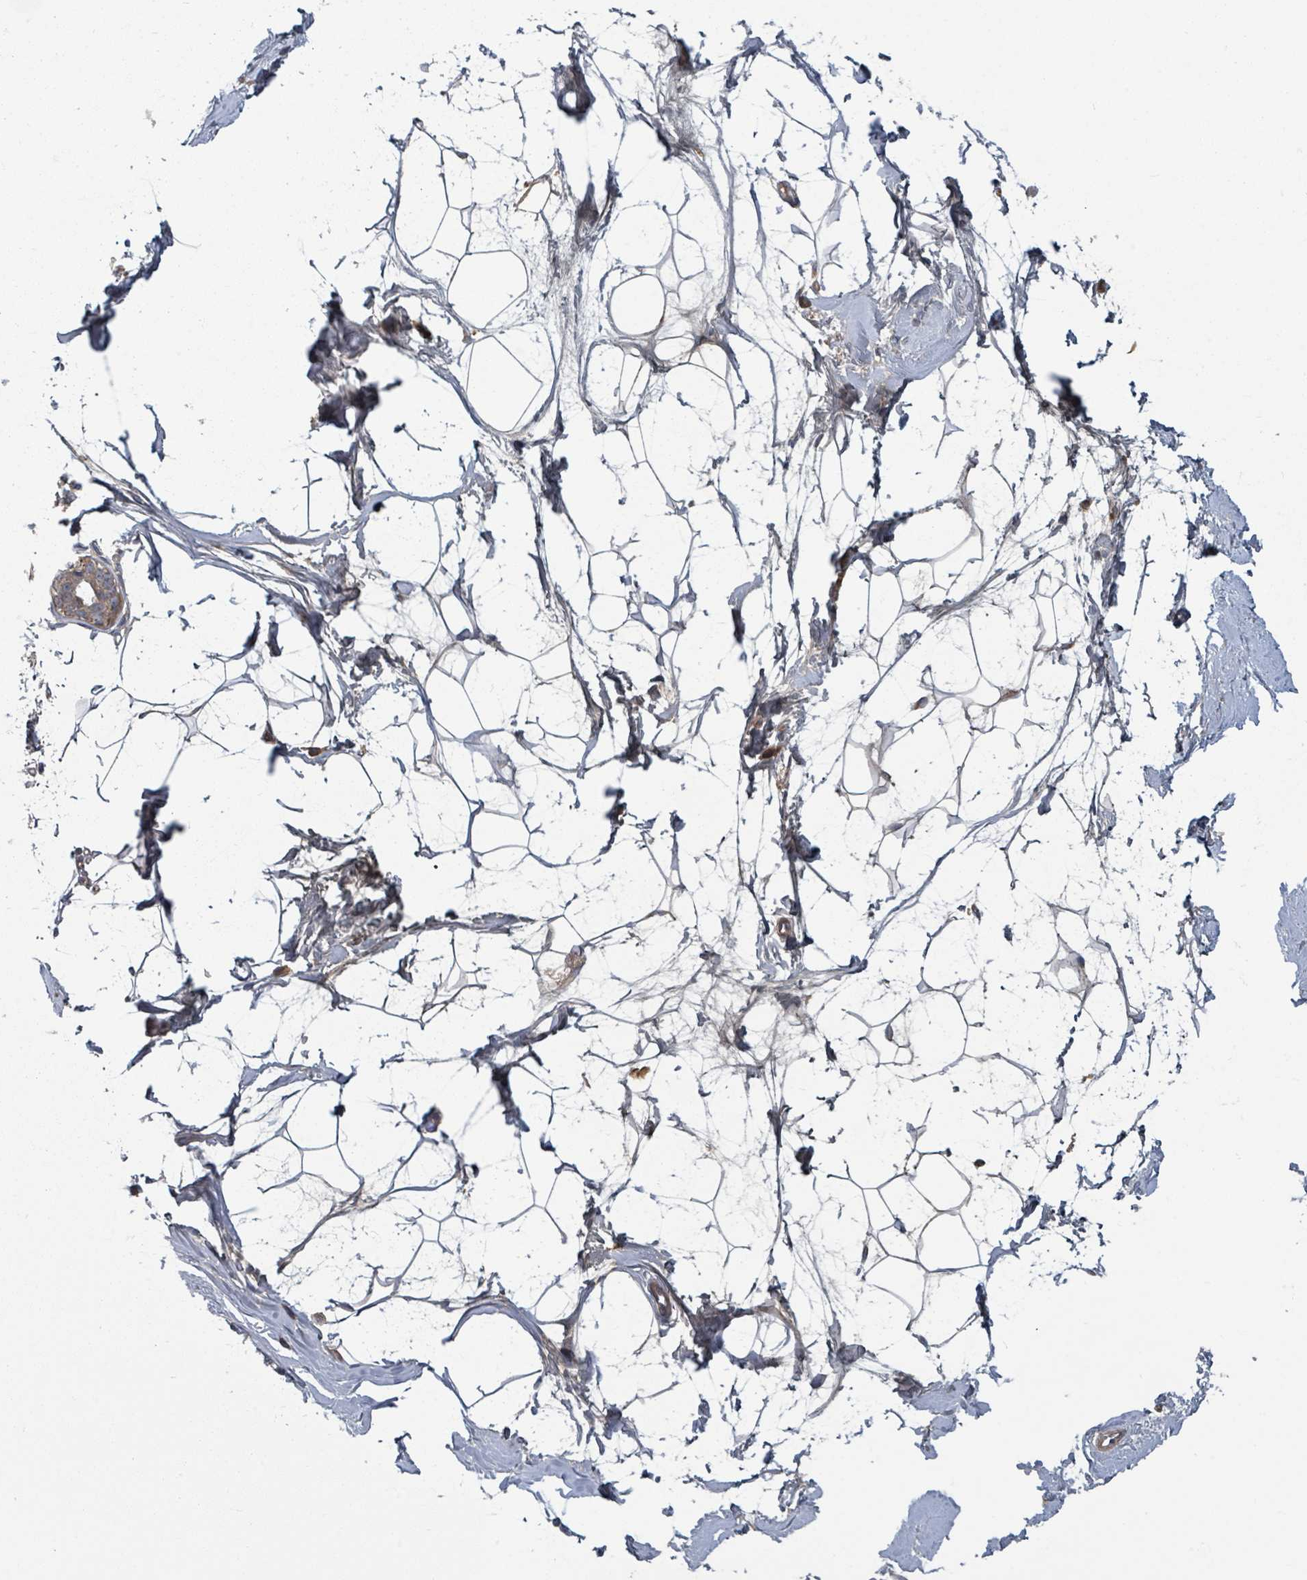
{"staining": {"intensity": "negative", "quantity": "none", "location": "none"}, "tissue": "breast", "cell_type": "Adipocytes", "image_type": "normal", "snomed": [{"axis": "morphology", "description": "Normal tissue, NOS"}, {"axis": "topography", "description": "Breast"}], "caption": "Unremarkable breast was stained to show a protein in brown. There is no significant positivity in adipocytes. (DAB (3,3'-diaminobenzidine) immunohistochemistry with hematoxylin counter stain).", "gene": "GABBR1", "patient": {"sex": "female", "age": 45}}